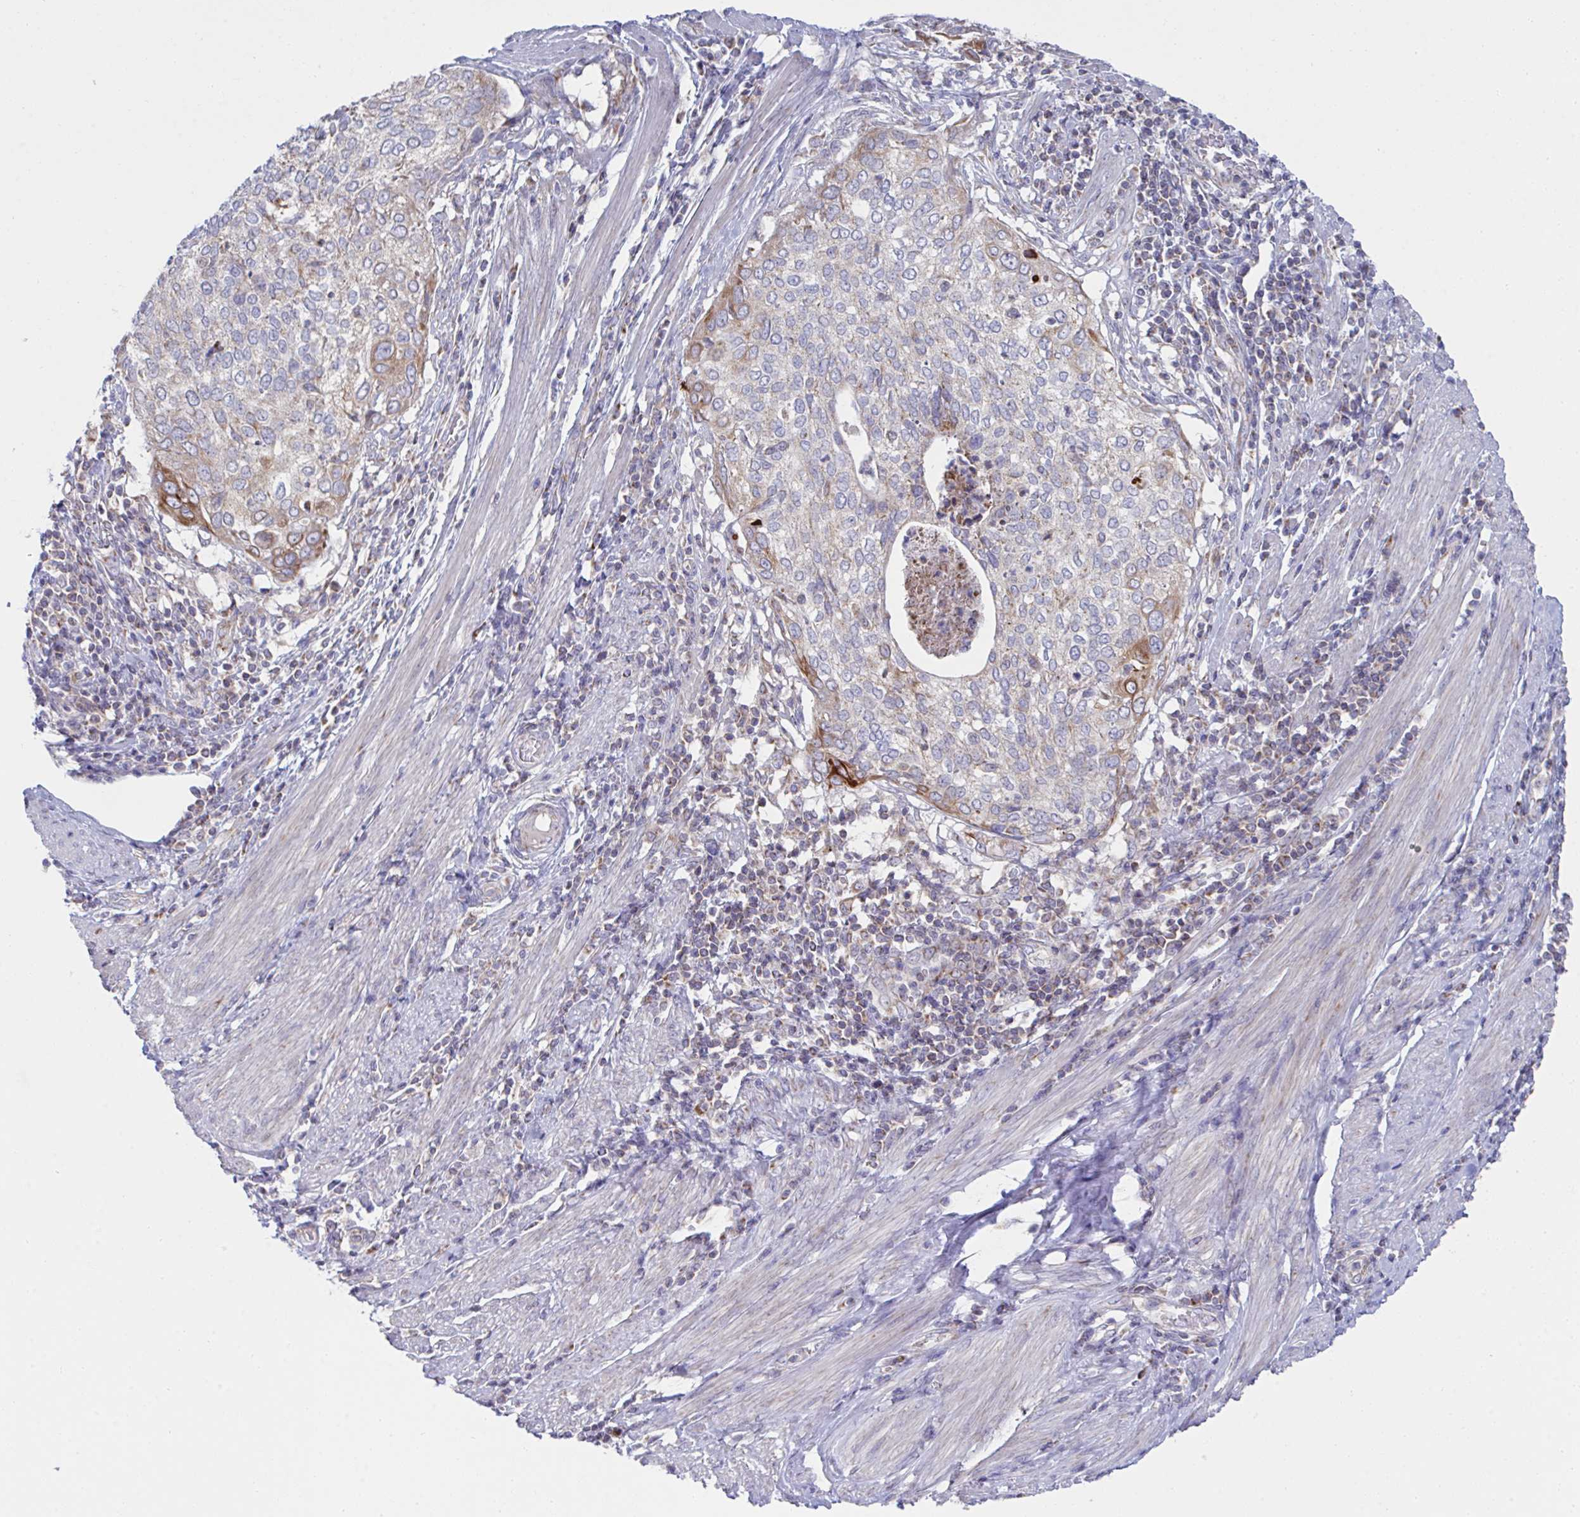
{"staining": {"intensity": "moderate", "quantity": "<25%", "location": "cytoplasmic/membranous"}, "tissue": "cervical cancer", "cell_type": "Tumor cells", "image_type": "cancer", "snomed": [{"axis": "morphology", "description": "Squamous cell carcinoma, NOS"}, {"axis": "topography", "description": "Cervix"}], "caption": "Tumor cells display low levels of moderate cytoplasmic/membranous positivity in about <25% of cells in cervical cancer (squamous cell carcinoma). The staining was performed using DAB (3,3'-diaminobenzidine) to visualize the protein expression in brown, while the nuclei were stained in blue with hematoxylin (Magnification: 20x).", "gene": "NDUFA7", "patient": {"sex": "female", "age": 38}}